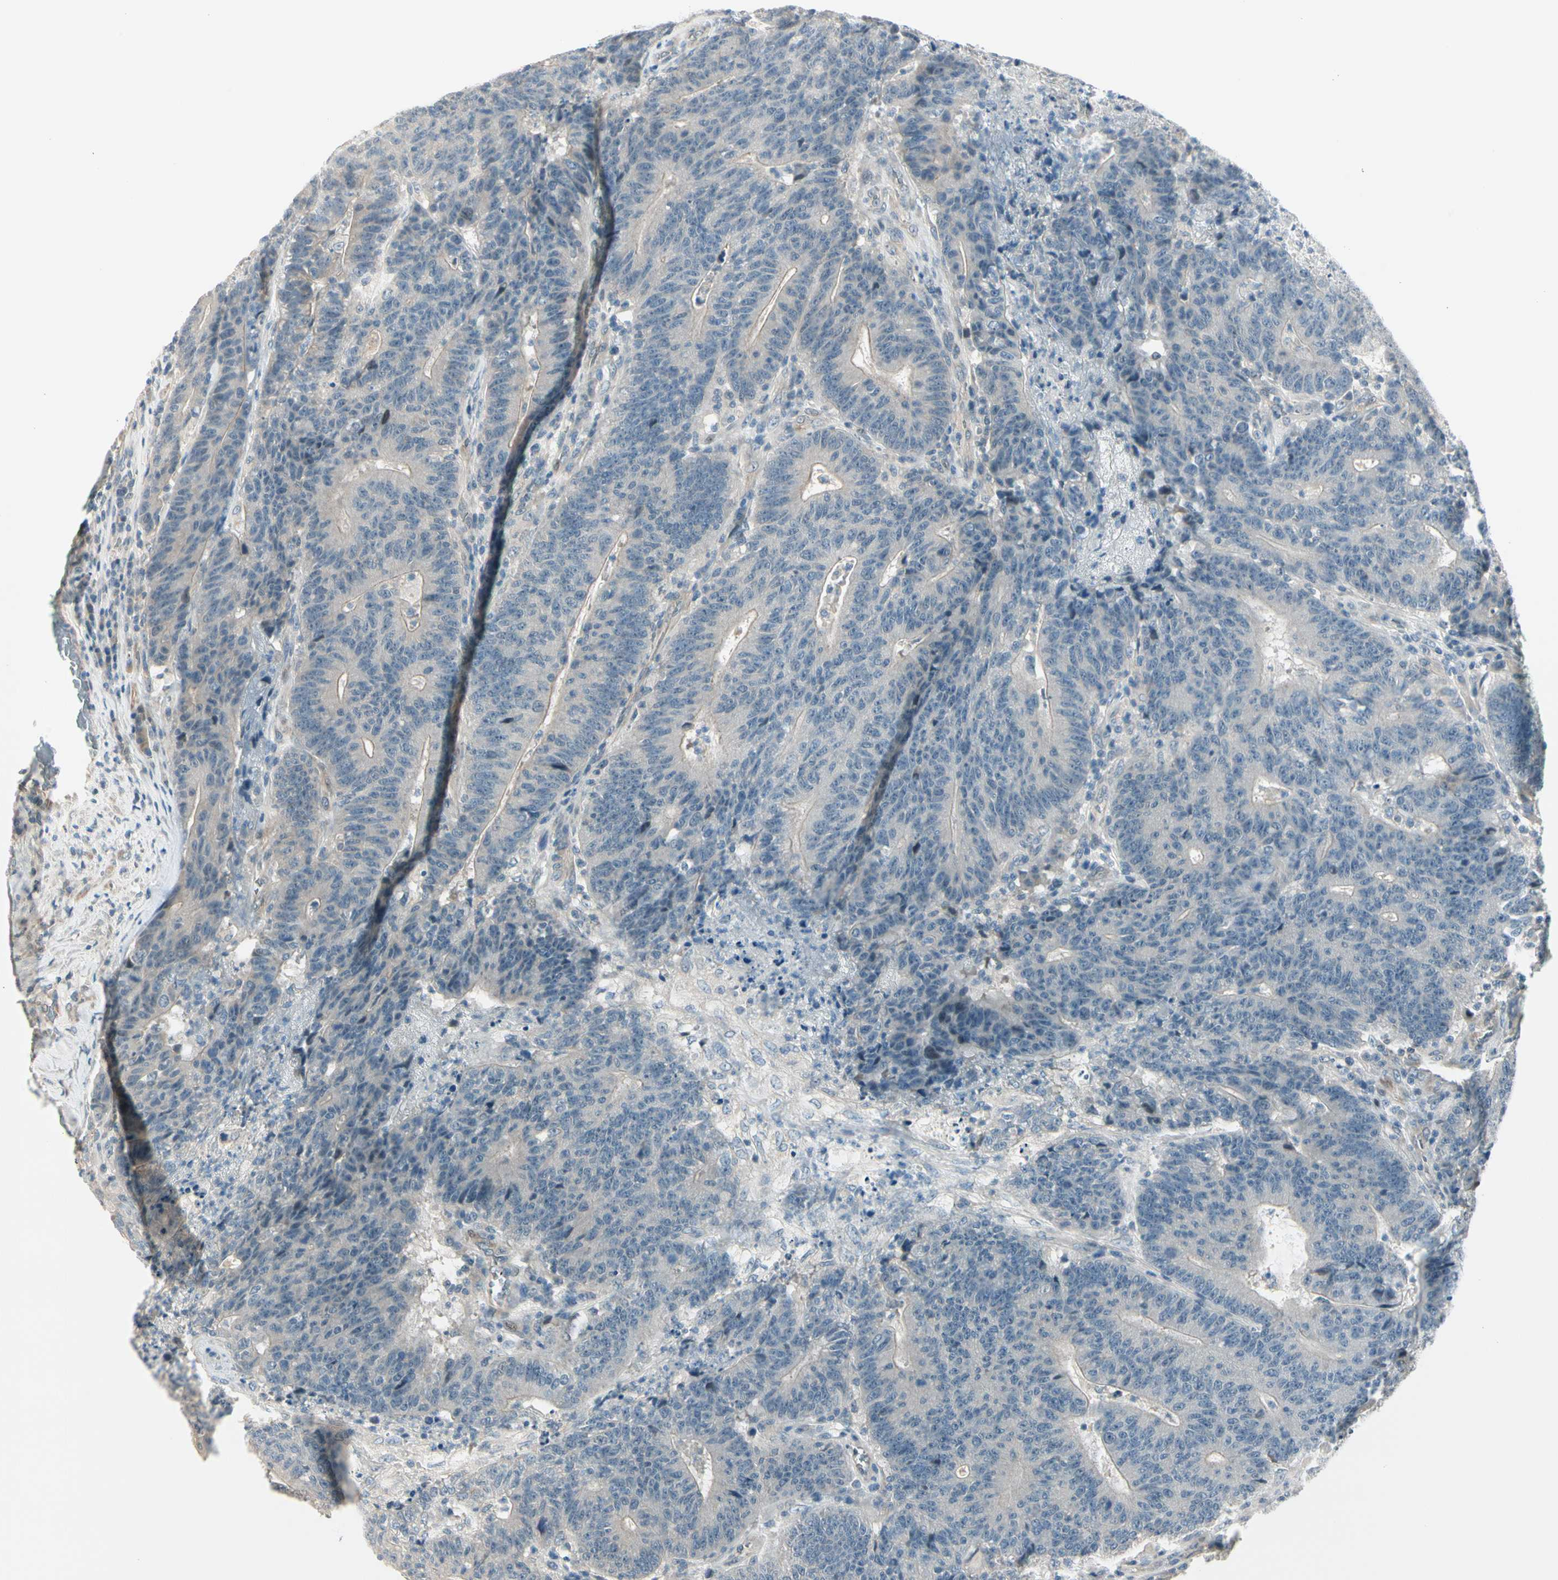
{"staining": {"intensity": "weak", "quantity": "<25%", "location": "cytoplasmic/membranous"}, "tissue": "colorectal cancer", "cell_type": "Tumor cells", "image_type": "cancer", "snomed": [{"axis": "morphology", "description": "Normal tissue, NOS"}, {"axis": "morphology", "description": "Adenocarcinoma, NOS"}, {"axis": "topography", "description": "Colon"}], "caption": "High power microscopy micrograph of an immunohistochemistry photomicrograph of adenocarcinoma (colorectal), revealing no significant positivity in tumor cells. (DAB IHC, high magnification).", "gene": "SVBP", "patient": {"sex": "female", "age": 75}}